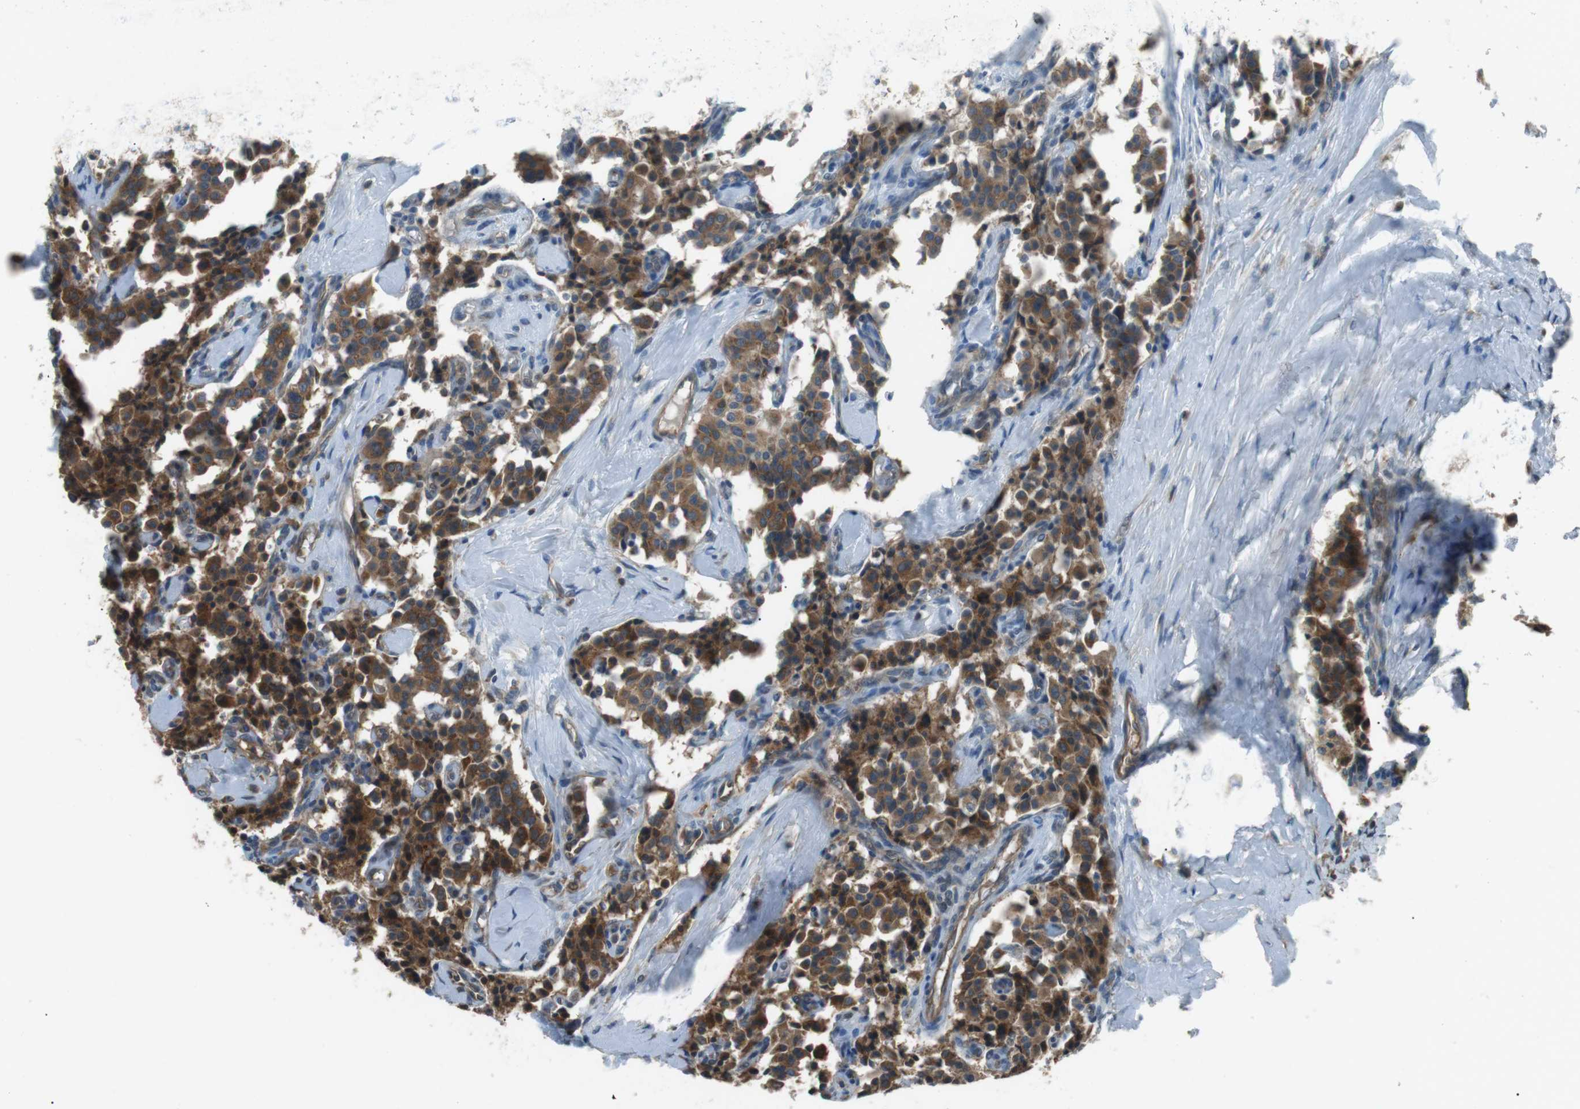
{"staining": {"intensity": "moderate", "quantity": ">75%", "location": "cytoplasmic/membranous"}, "tissue": "carcinoid", "cell_type": "Tumor cells", "image_type": "cancer", "snomed": [{"axis": "morphology", "description": "Carcinoid, malignant, NOS"}, {"axis": "topography", "description": "Lung"}], "caption": "This histopathology image exhibits carcinoid stained with immunohistochemistry (IHC) to label a protein in brown. The cytoplasmic/membranous of tumor cells show moderate positivity for the protein. Nuclei are counter-stained blue.", "gene": "GPR161", "patient": {"sex": "male", "age": 30}}